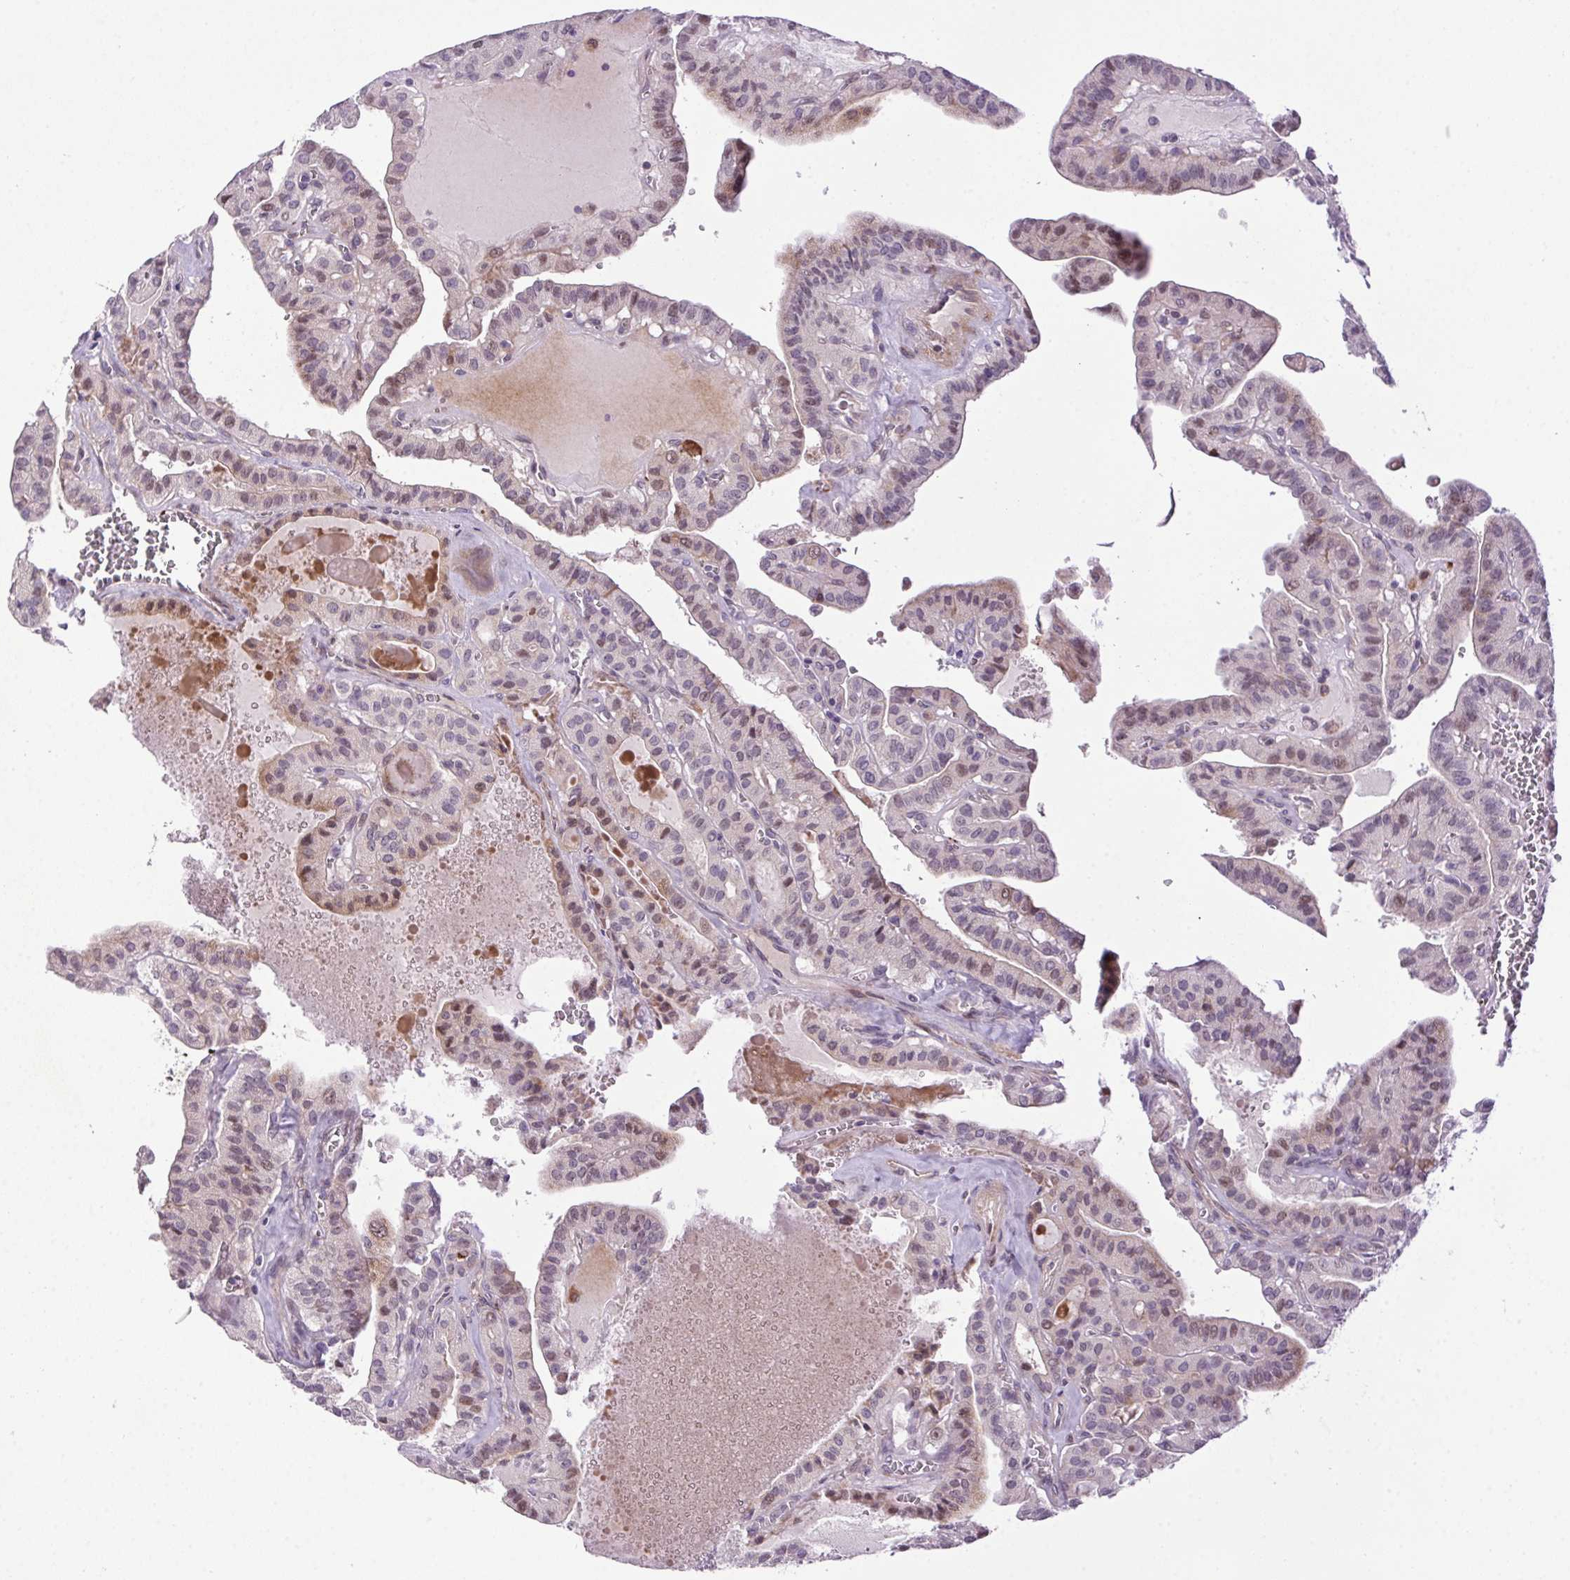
{"staining": {"intensity": "weak", "quantity": "<25%", "location": "nuclear"}, "tissue": "thyroid cancer", "cell_type": "Tumor cells", "image_type": "cancer", "snomed": [{"axis": "morphology", "description": "Papillary adenocarcinoma, NOS"}, {"axis": "topography", "description": "Thyroid gland"}], "caption": "DAB immunohistochemical staining of thyroid cancer displays no significant positivity in tumor cells.", "gene": "LRRTM1", "patient": {"sex": "male", "age": 52}}